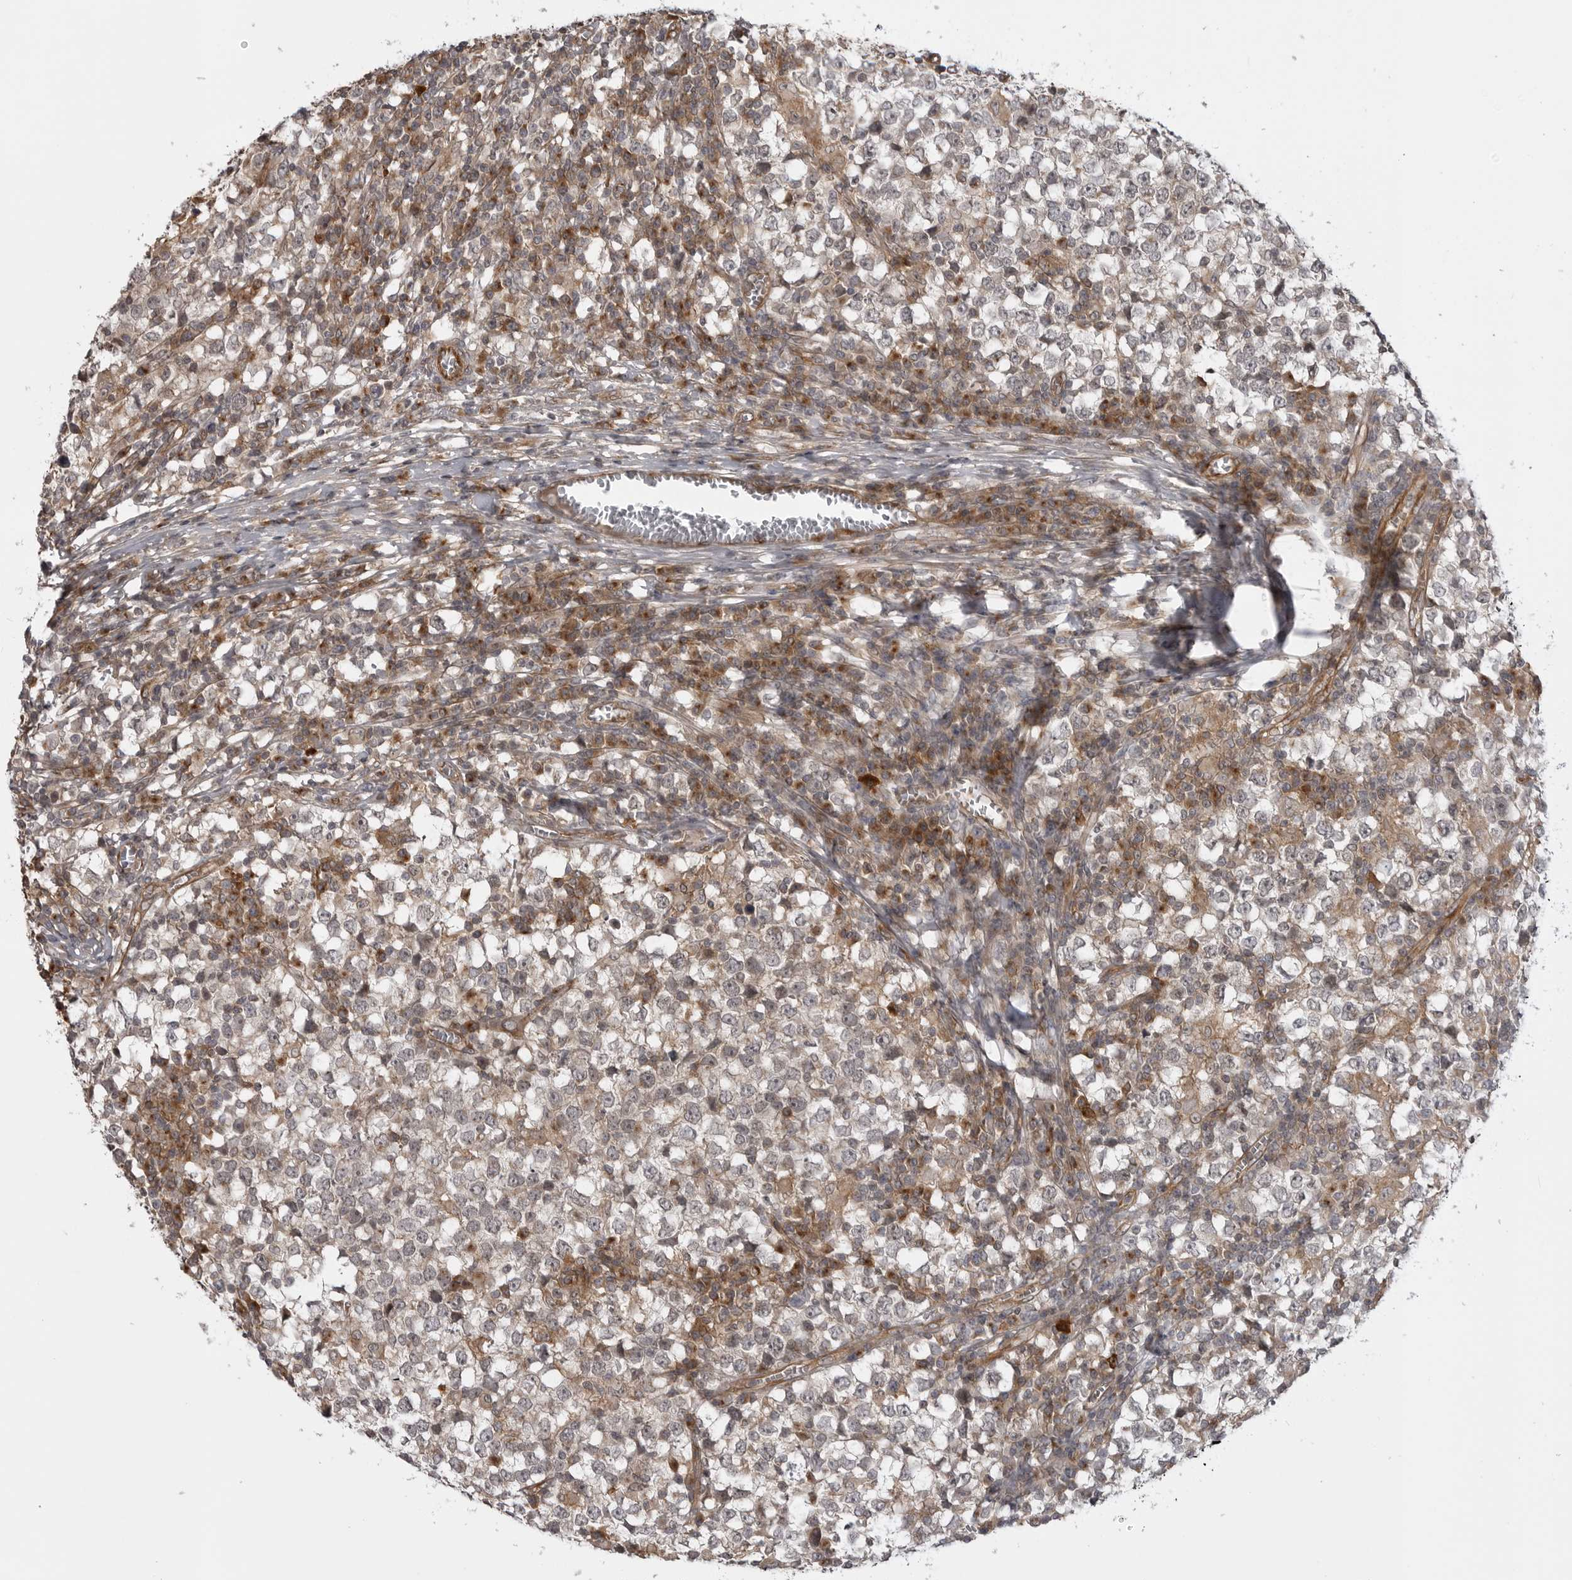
{"staining": {"intensity": "negative", "quantity": "none", "location": "none"}, "tissue": "testis cancer", "cell_type": "Tumor cells", "image_type": "cancer", "snomed": [{"axis": "morphology", "description": "Seminoma, NOS"}, {"axis": "topography", "description": "Testis"}], "caption": "This is an IHC histopathology image of human testis cancer. There is no positivity in tumor cells.", "gene": "LRRC45", "patient": {"sex": "male", "age": 65}}